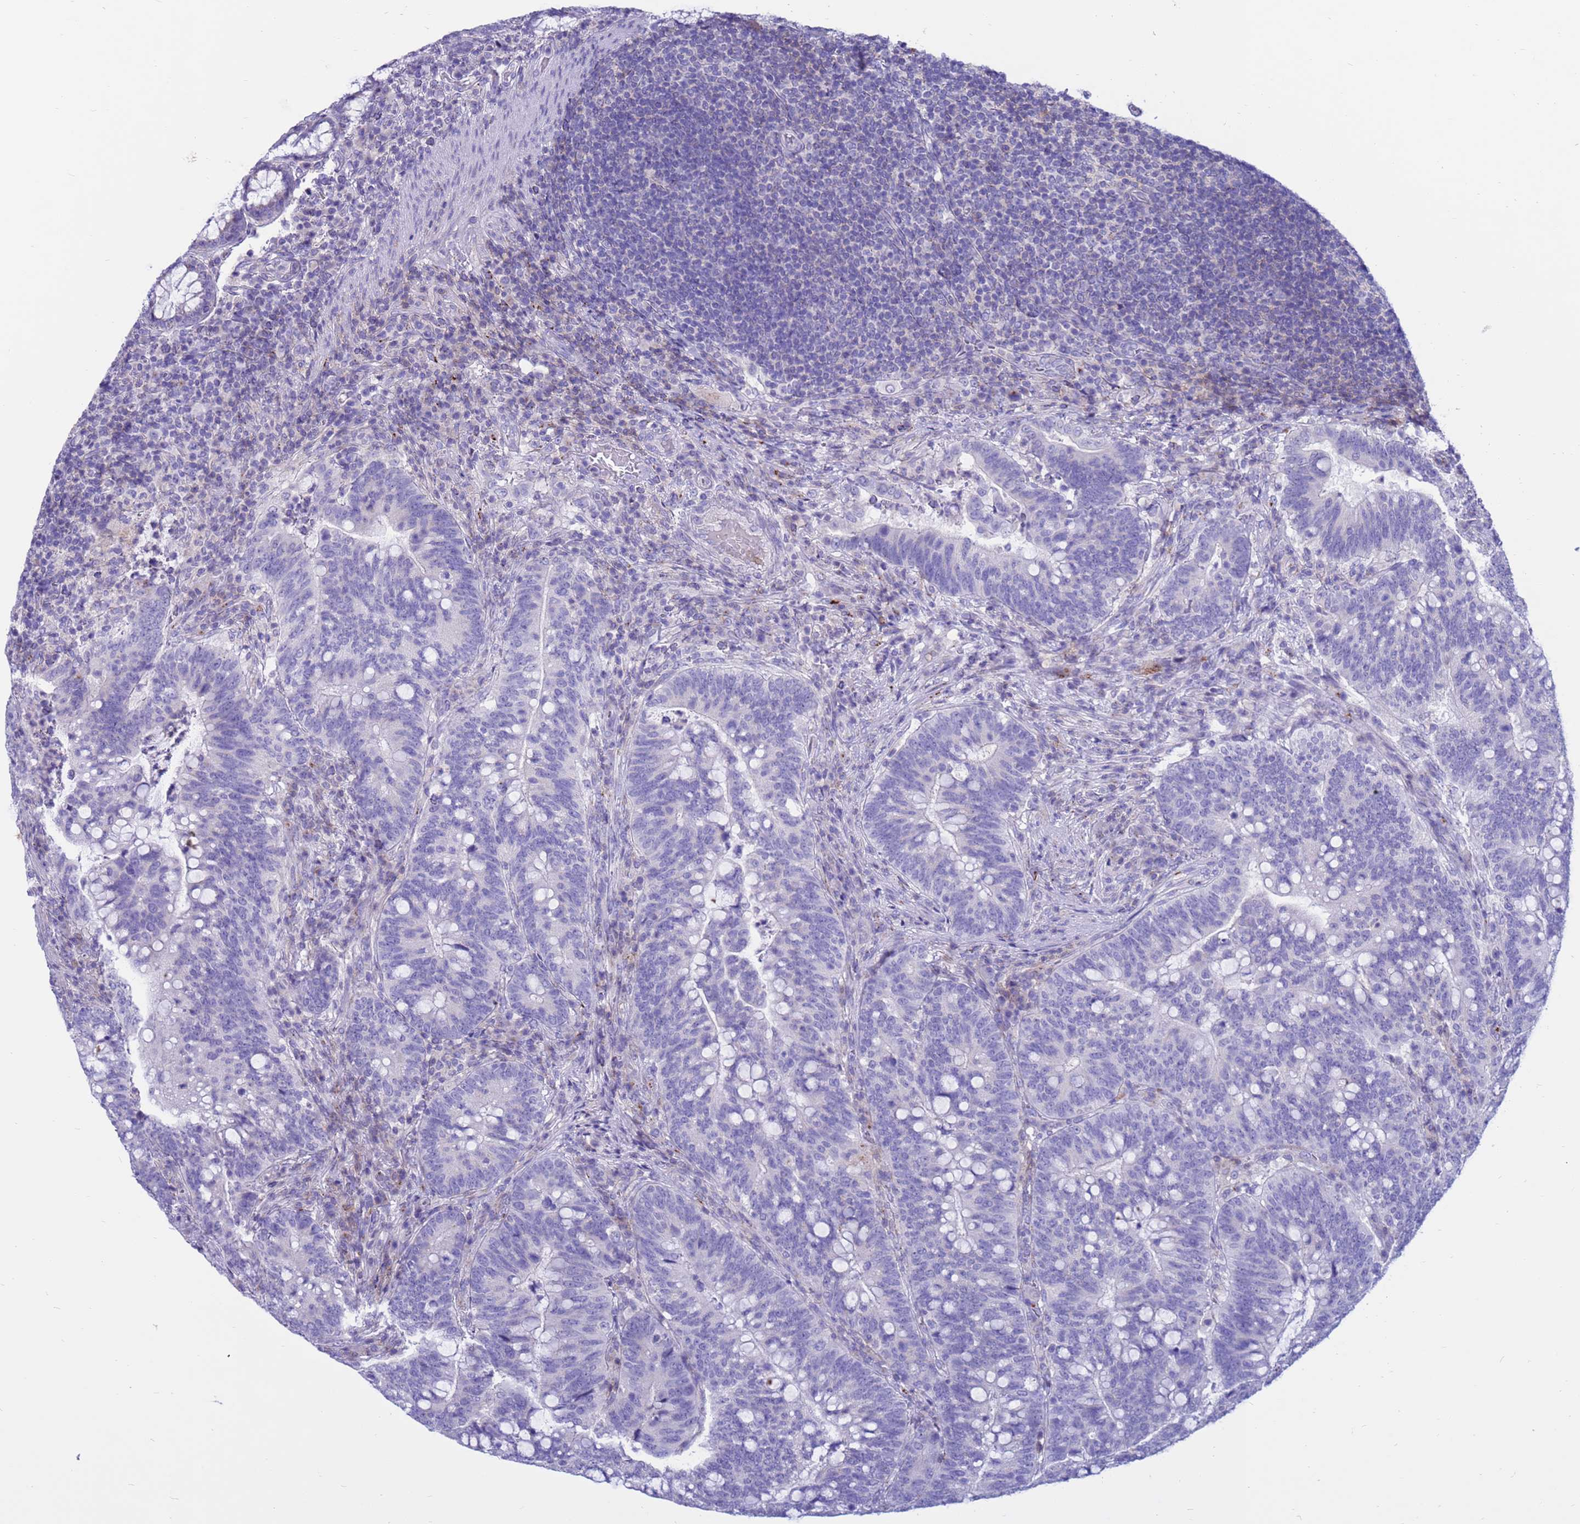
{"staining": {"intensity": "negative", "quantity": "none", "location": "none"}, "tissue": "colorectal cancer", "cell_type": "Tumor cells", "image_type": "cancer", "snomed": [{"axis": "morphology", "description": "Normal tissue, NOS"}, {"axis": "morphology", "description": "Adenocarcinoma, NOS"}, {"axis": "topography", "description": "Colon"}], "caption": "High magnification brightfield microscopy of adenocarcinoma (colorectal) stained with DAB (3,3'-diaminobenzidine) (brown) and counterstained with hematoxylin (blue): tumor cells show no significant expression.", "gene": "PDE10A", "patient": {"sex": "female", "age": 66}}